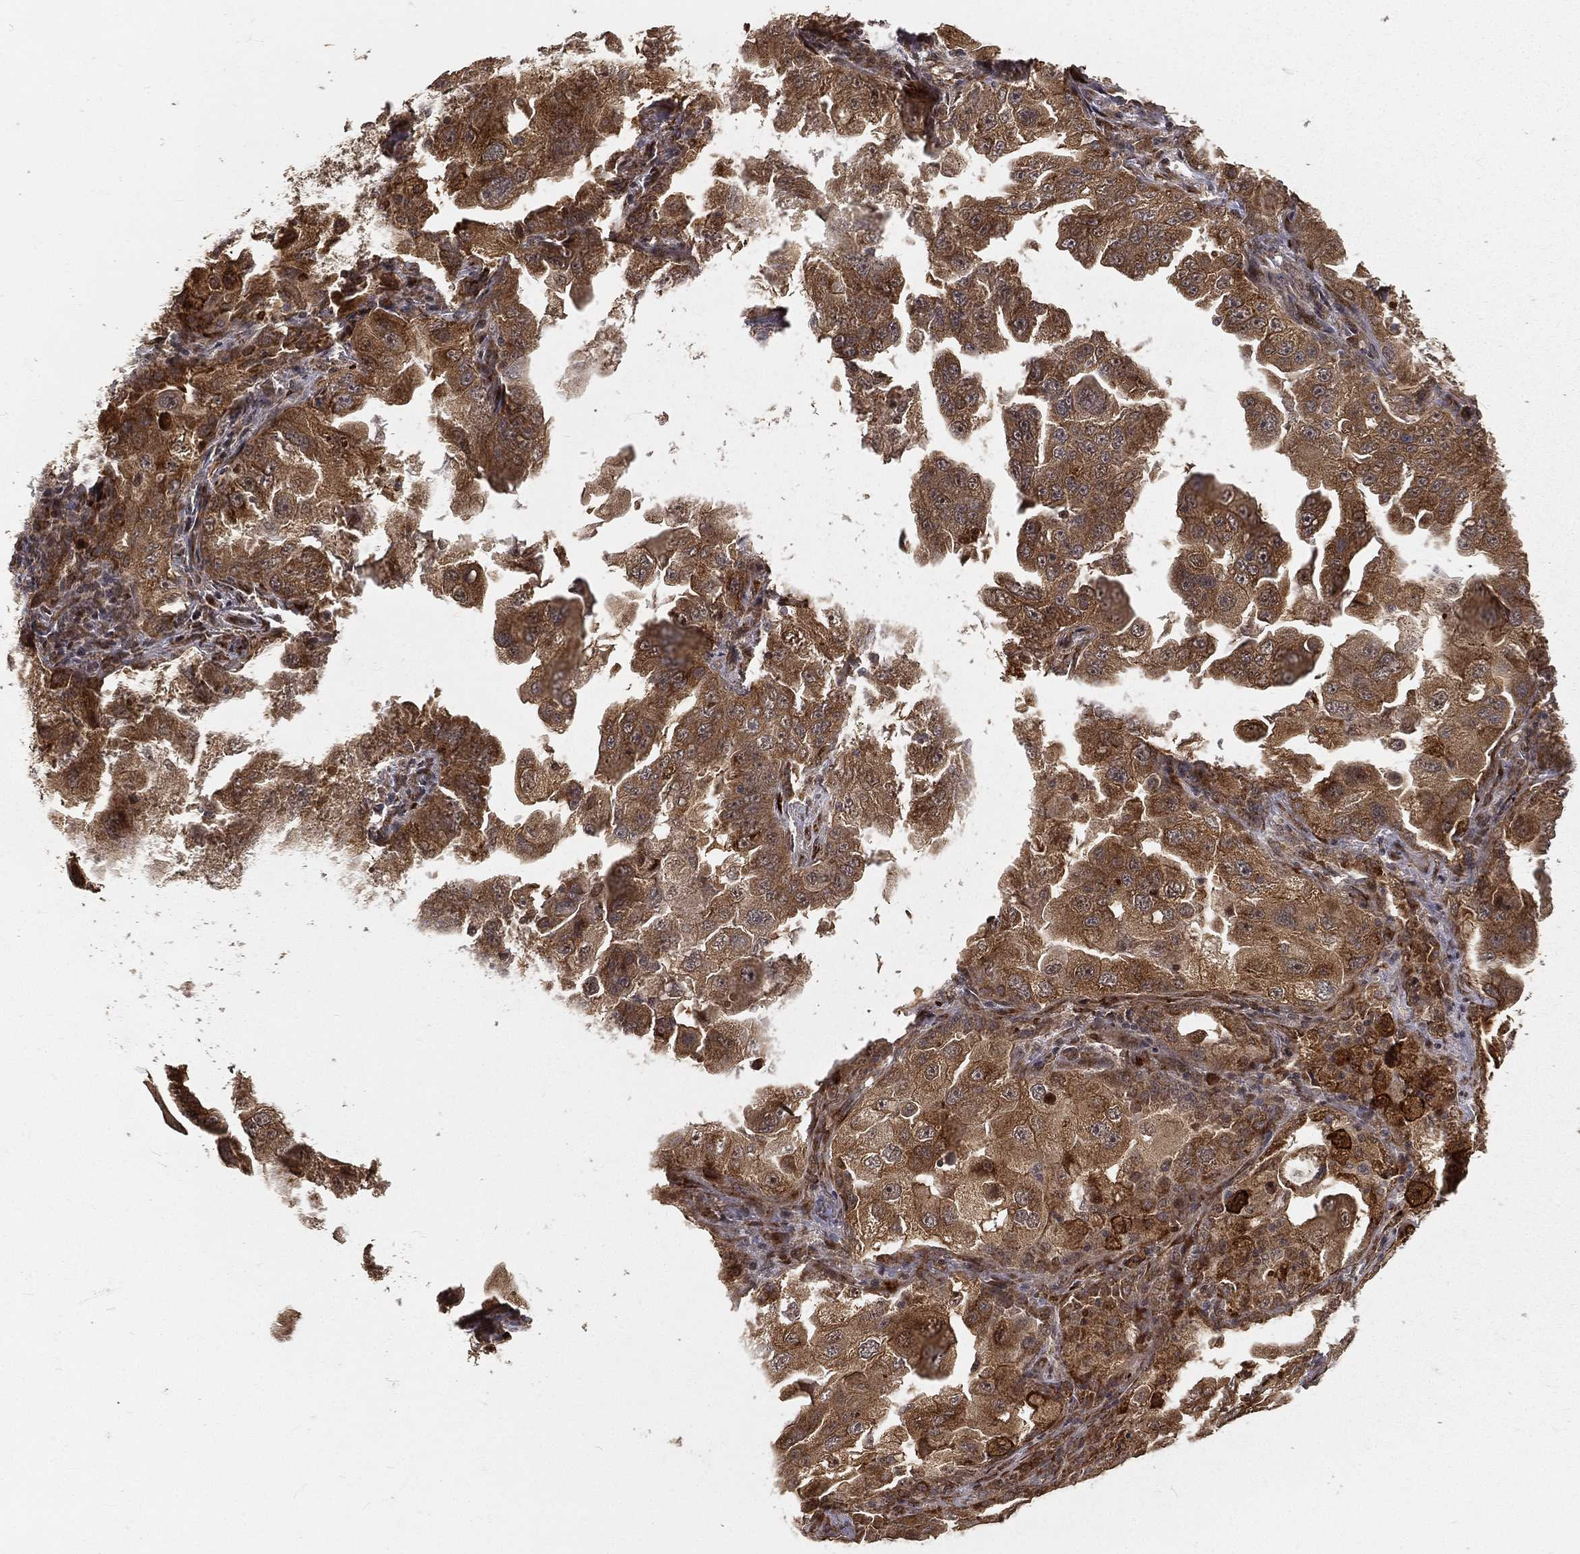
{"staining": {"intensity": "moderate", "quantity": ">75%", "location": "cytoplasmic/membranous"}, "tissue": "lung cancer", "cell_type": "Tumor cells", "image_type": "cancer", "snomed": [{"axis": "morphology", "description": "Adenocarcinoma, NOS"}, {"axis": "topography", "description": "Lung"}], "caption": "Protein staining demonstrates moderate cytoplasmic/membranous expression in approximately >75% of tumor cells in adenocarcinoma (lung). (DAB IHC with brightfield microscopy, high magnification).", "gene": "MAPK1", "patient": {"sex": "female", "age": 61}}